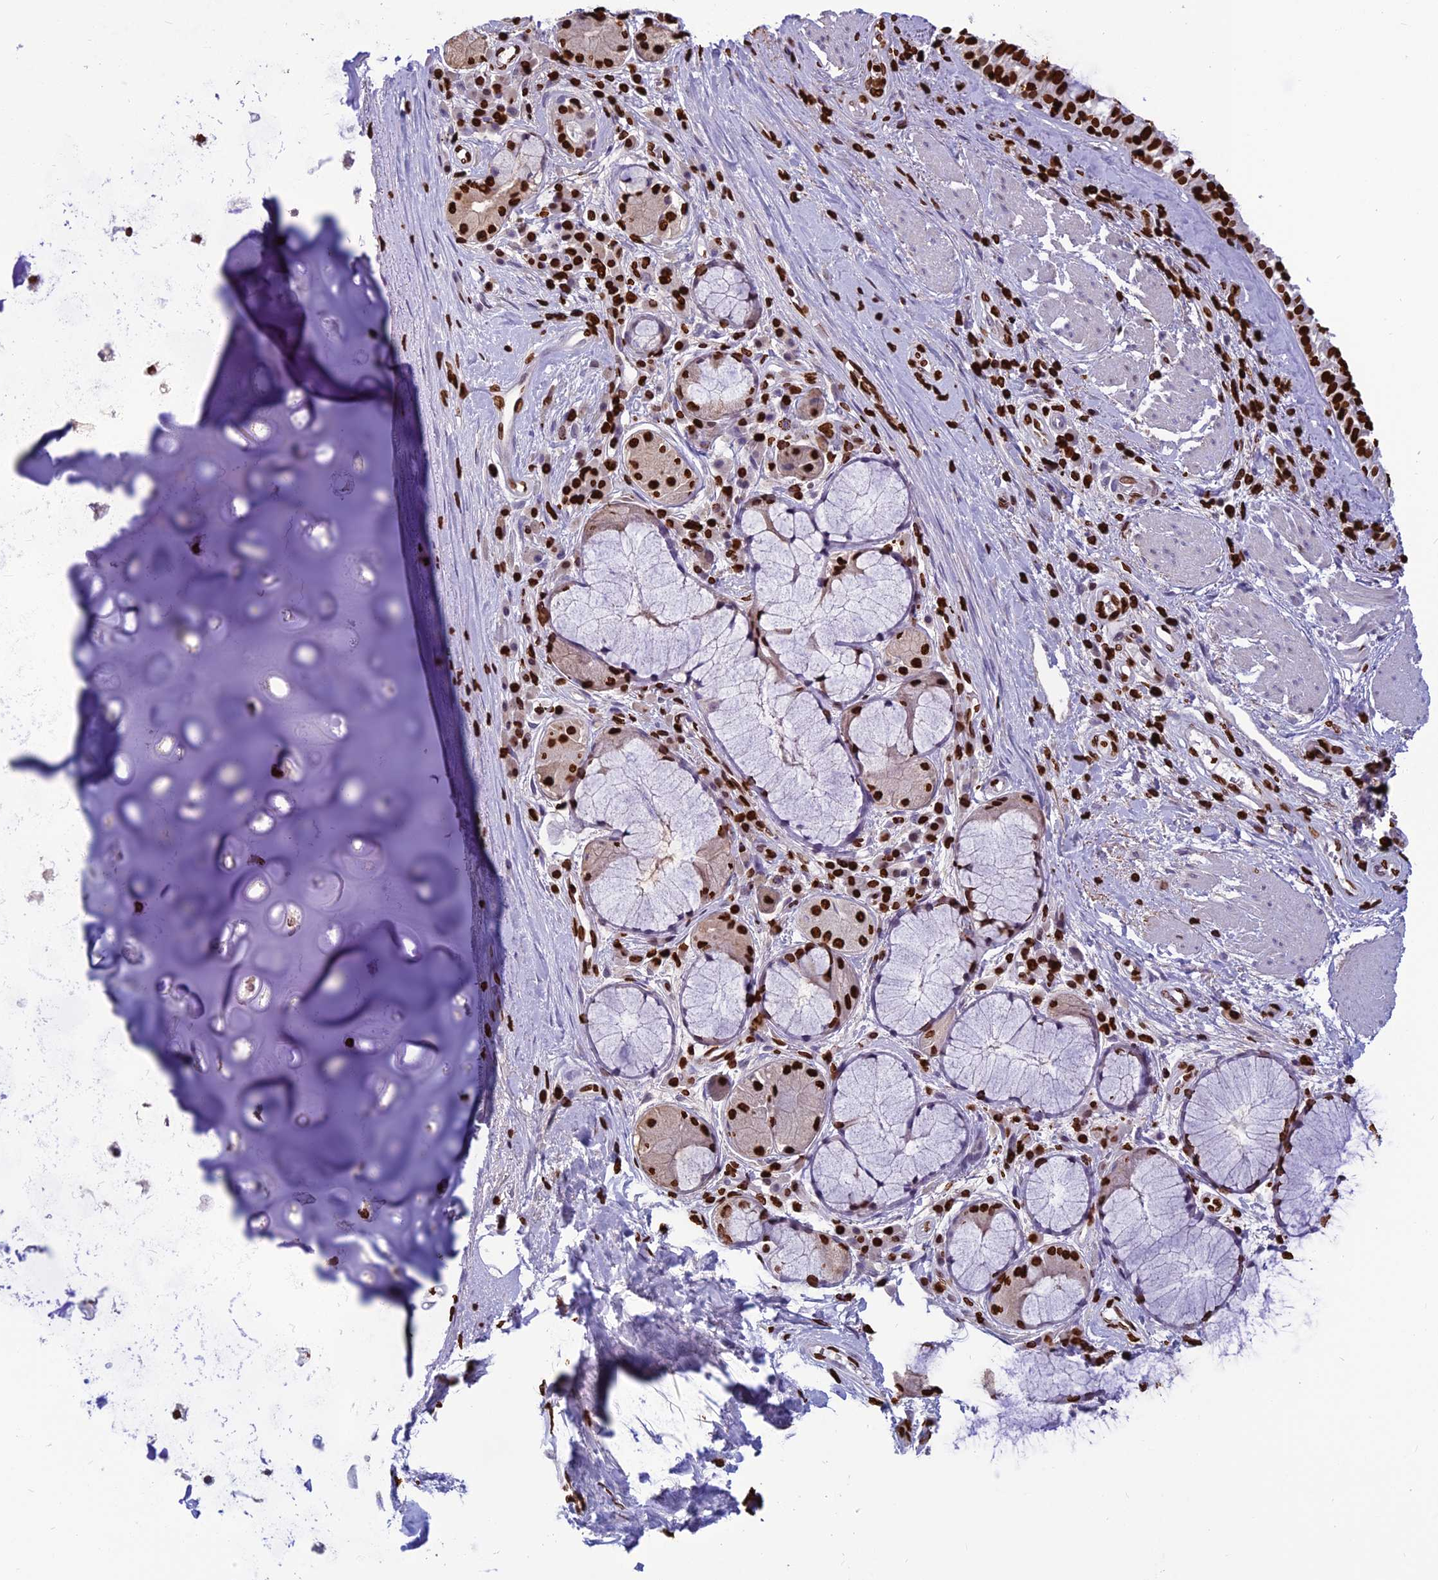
{"staining": {"intensity": "negative", "quantity": "none", "location": "none"}, "tissue": "adipose tissue", "cell_type": "Adipocytes", "image_type": "normal", "snomed": [{"axis": "morphology", "description": "Normal tissue, NOS"}, {"axis": "morphology", "description": "Squamous cell carcinoma, NOS"}, {"axis": "topography", "description": "Bronchus"}, {"axis": "topography", "description": "Lung"}], "caption": "Immunohistochemistry histopathology image of unremarkable adipose tissue: adipose tissue stained with DAB displays no significant protein expression in adipocytes.", "gene": "AKAP17A", "patient": {"sex": "male", "age": 64}}